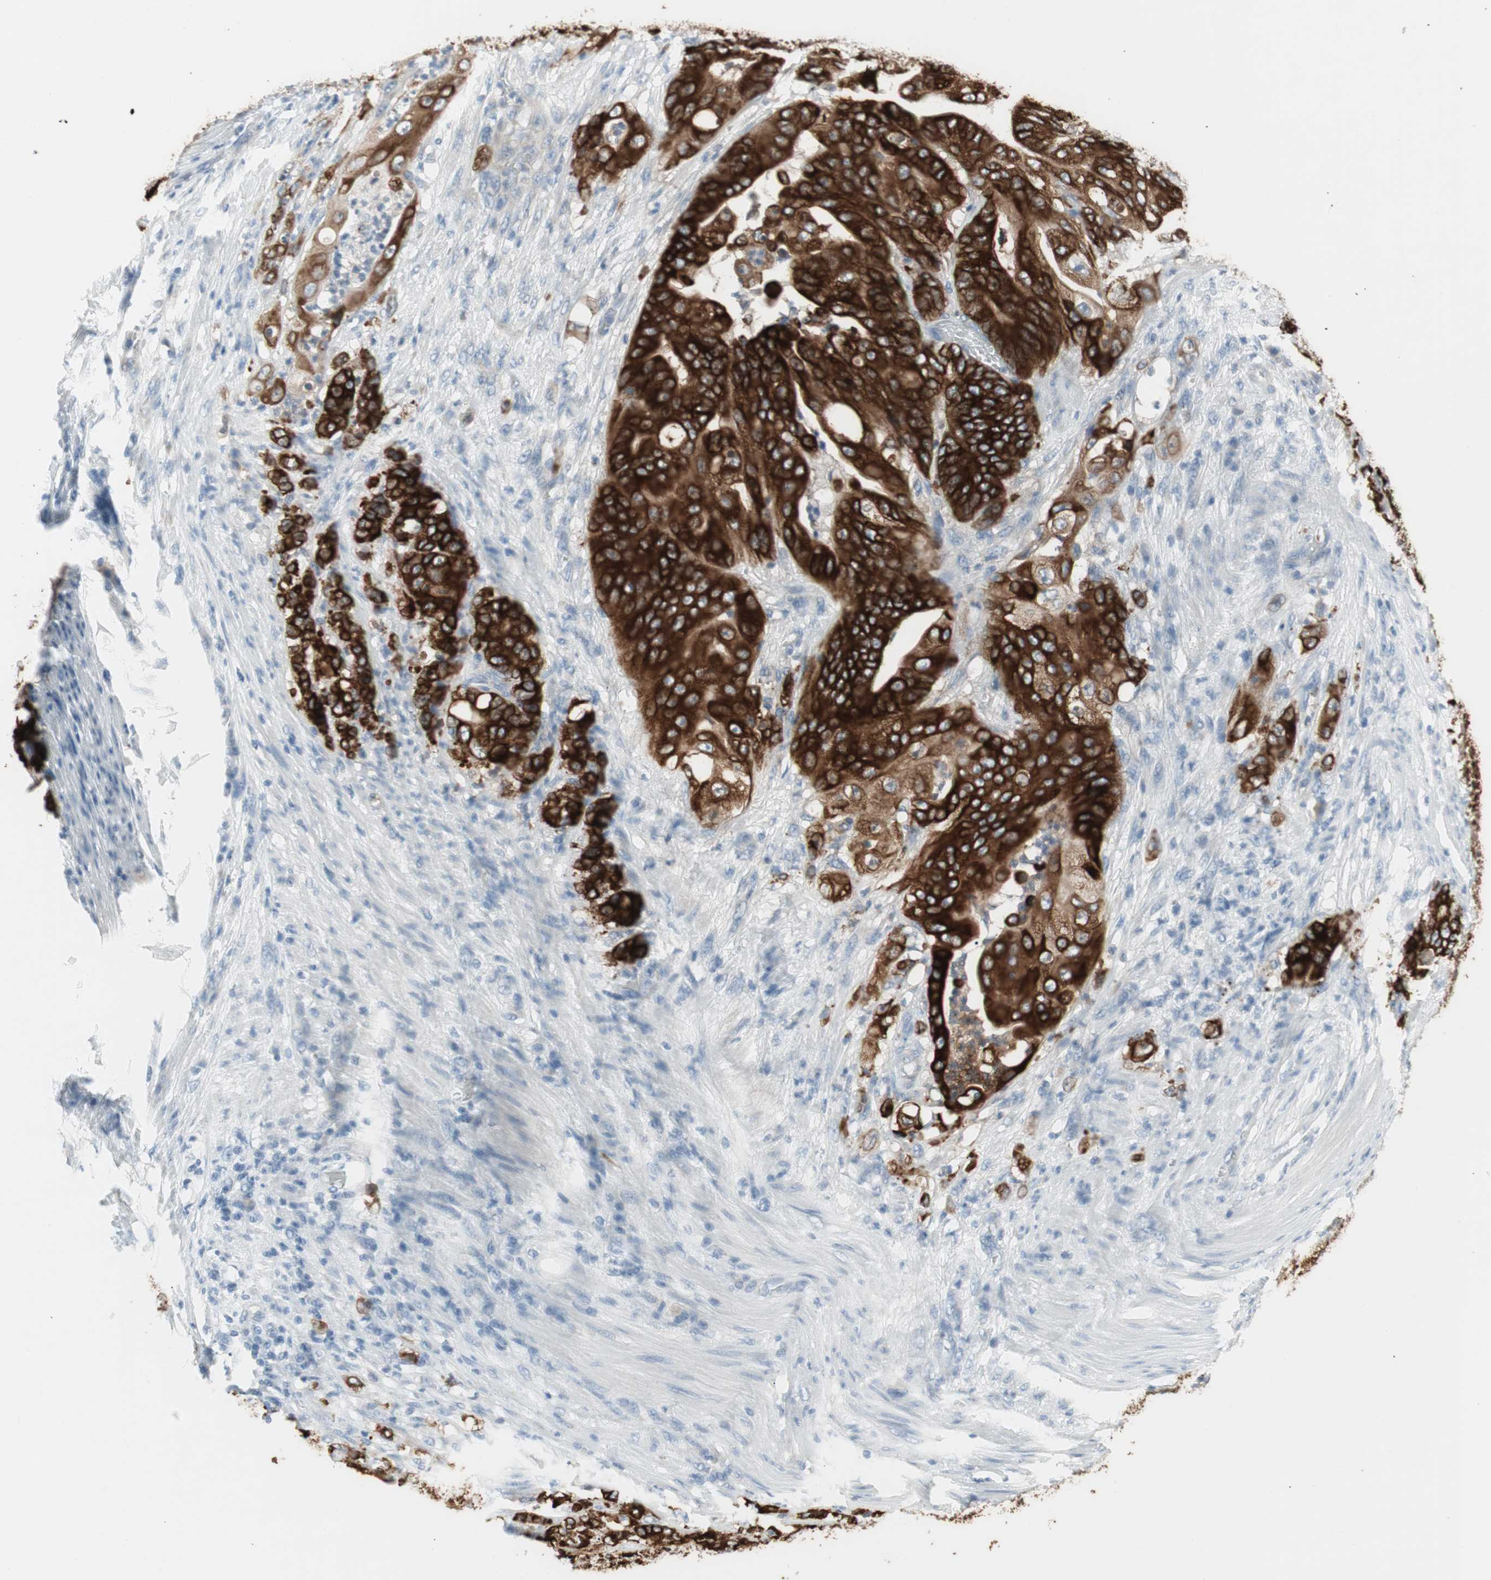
{"staining": {"intensity": "strong", "quantity": ">75%", "location": "cytoplasmic/membranous"}, "tissue": "stomach cancer", "cell_type": "Tumor cells", "image_type": "cancer", "snomed": [{"axis": "morphology", "description": "Adenocarcinoma, NOS"}, {"axis": "topography", "description": "Stomach"}], "caption": "Tumor cells display strong cytoplasmic/membranous expression in approximately >75% of cells in stomach cancer. Nuclei are stained in blue.", "gene": "AGR2", "patient": {"sex": "female", "age": 73}}